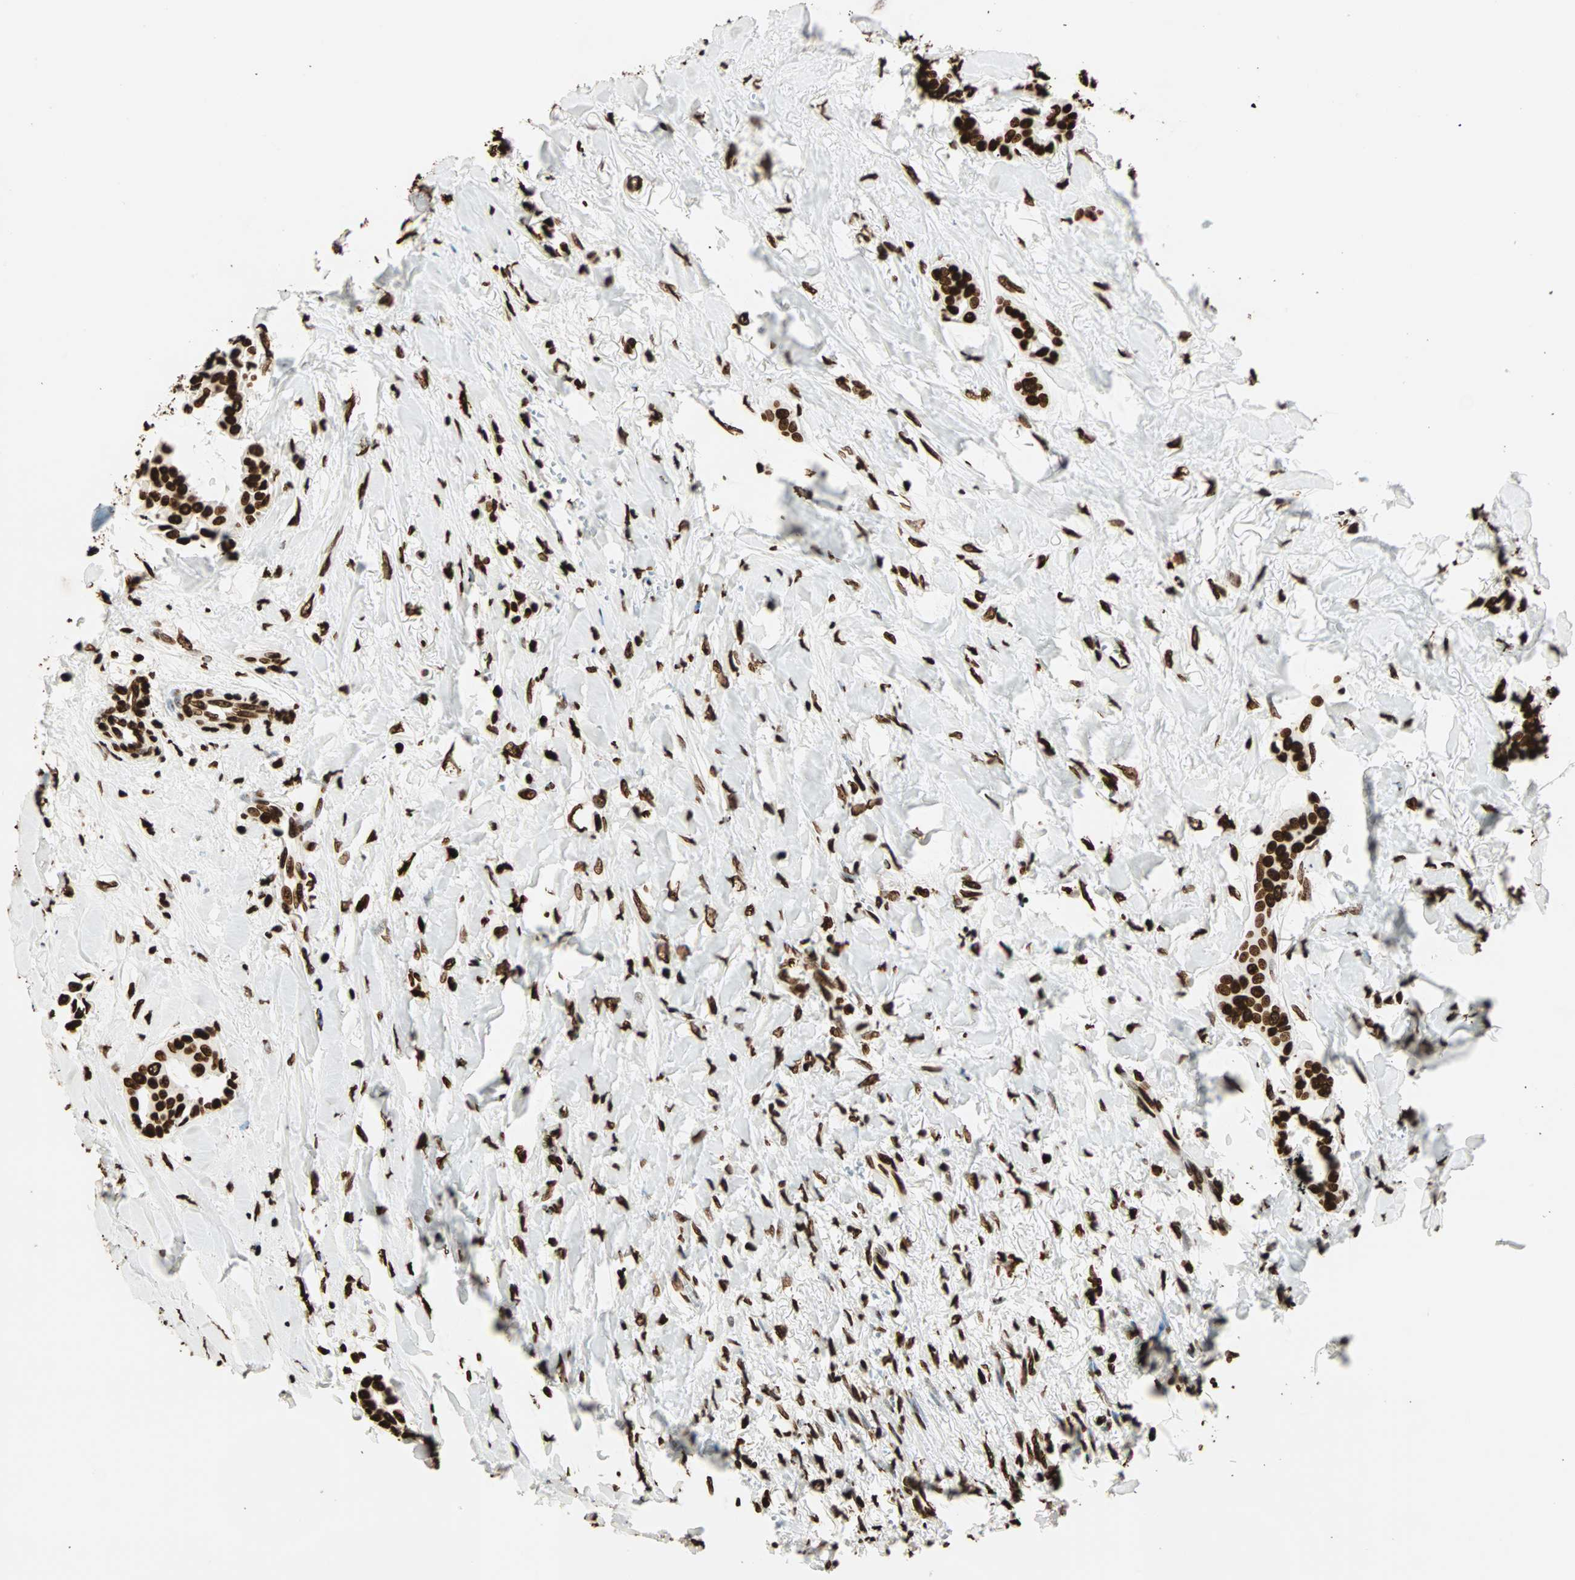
{"staining": {"intensity": "strong", "quantity": ">75%", "location": "nuclear"}, "tissue": "head and neck cancer", "cell_type": "Tumor cells", "image_type": "cancer", "snomed": [{"axis": "morphology", "description": "Adenocarcinoma, NOS"}, {"axis": "topography", "description": "Salivary gland"}, {"axis": "topography", "description": "Head-Neck"}], "caption": "High-power microscopy captured an immunohistochemistry histopathology image of head and neck cancer, revealing strong nuclear expression in about >75% of tumor cells.", "gene": "GLI2", "patient": {"sex": "female", "age": 59}}